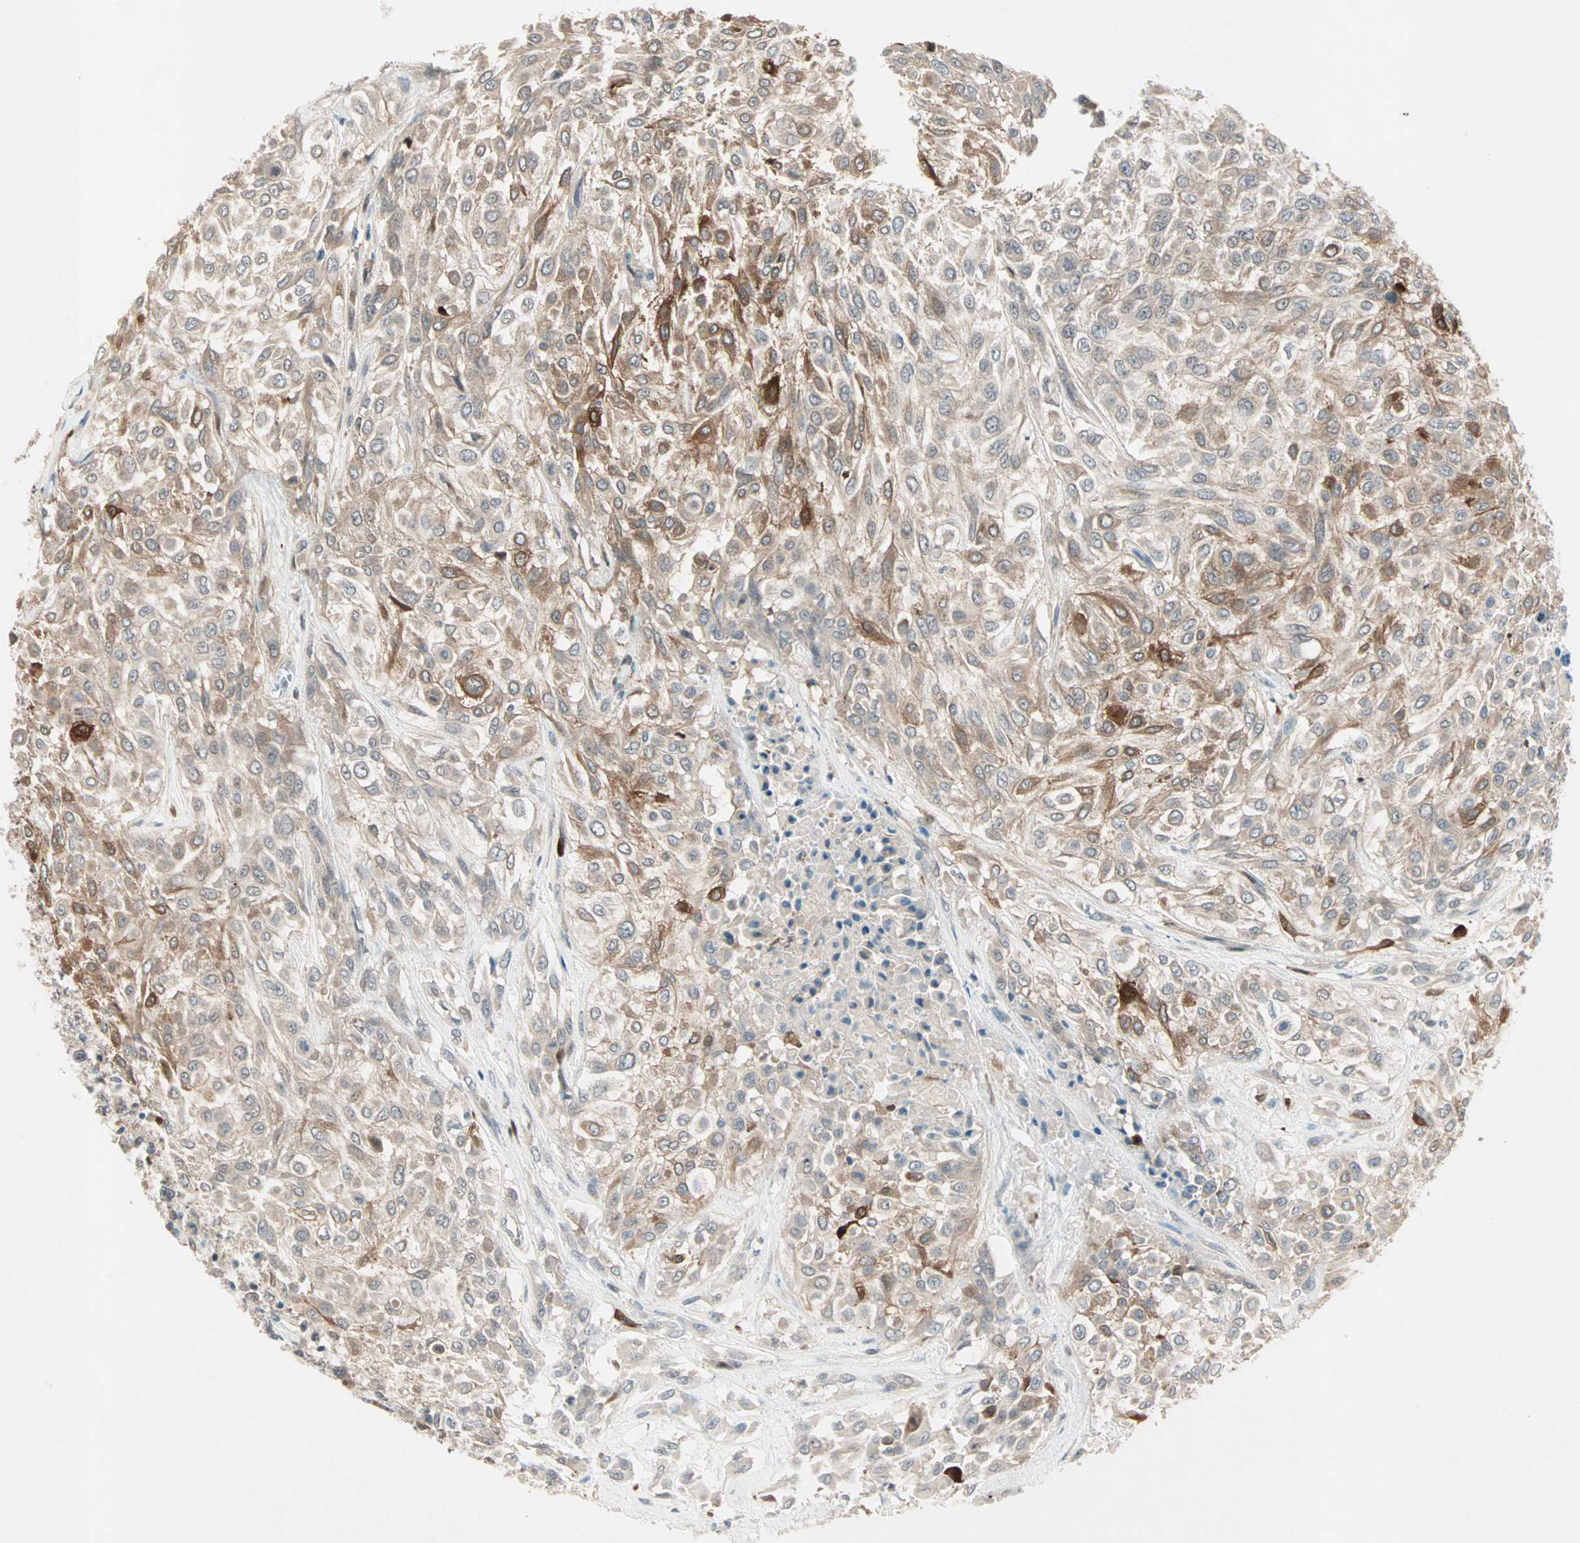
{"staining": {"intensity": "weak", "quantity": "25%-75%", "location": "cytoplasmic/membranous"}, "tissue": "urothelial cancer", "cell_type": "Tumor cells", "image_type": "cancer", "snomed": [{"axis": "morphology", "description": "Urothelial carcinoma, High grade"}, {"axis": "topography", "description": "Urinary bladder"}], "caption": "There is low levels of weak cytoplasmic/membranous expression in tumor cells of urothelial cancer, as demonstrated by immunohistochemical staining (brown color).", "gene": "RTL6", "patient": {"sex": "male", "age": 57}}